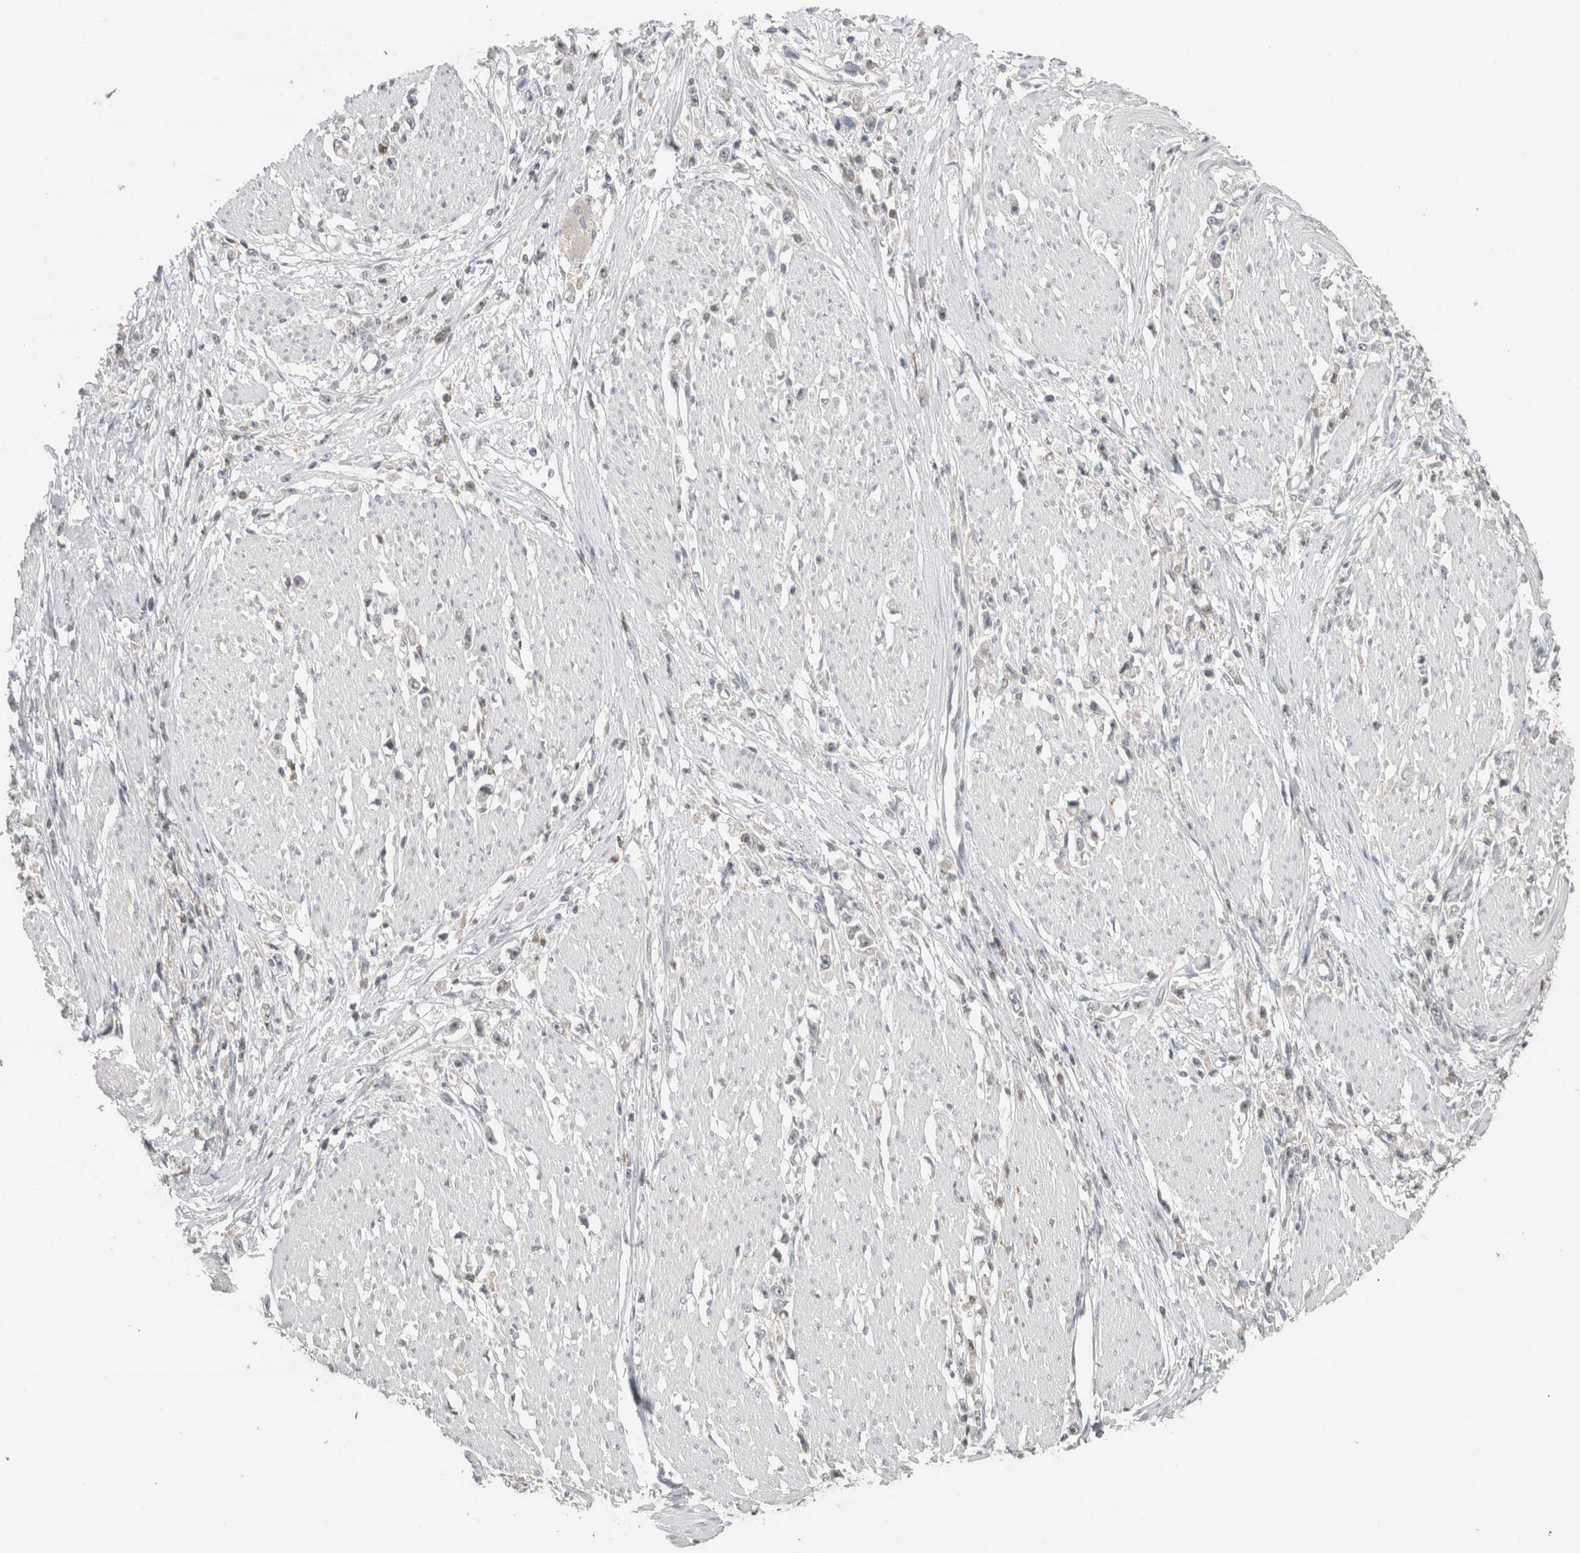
{"staining": {"intensity": "negative", "quantity": "none", "location": "none"}, "tissue": "stomach cancer", "cell_type": "Tumor cells", "image_type": "cancer", "snomed": [{"axis": "morphology", "description": "Adenocarcinoma, NOS"}, {"axis": "topography", "description": "Stomach"}], "caption": "The immunohistochemistry micrograph has no significant positivity in tumor cells of adenocarcinoma (stomach) tissue. Brightfield microscopy of immunohistochemistry (IHC) stained with DAB (3,3'-diaminobenzidine) (brown) and hematoxylin (blue), captured at high magnification.", "gene": "TRAT1", "patient": {"sex": "female", "age": 59}}